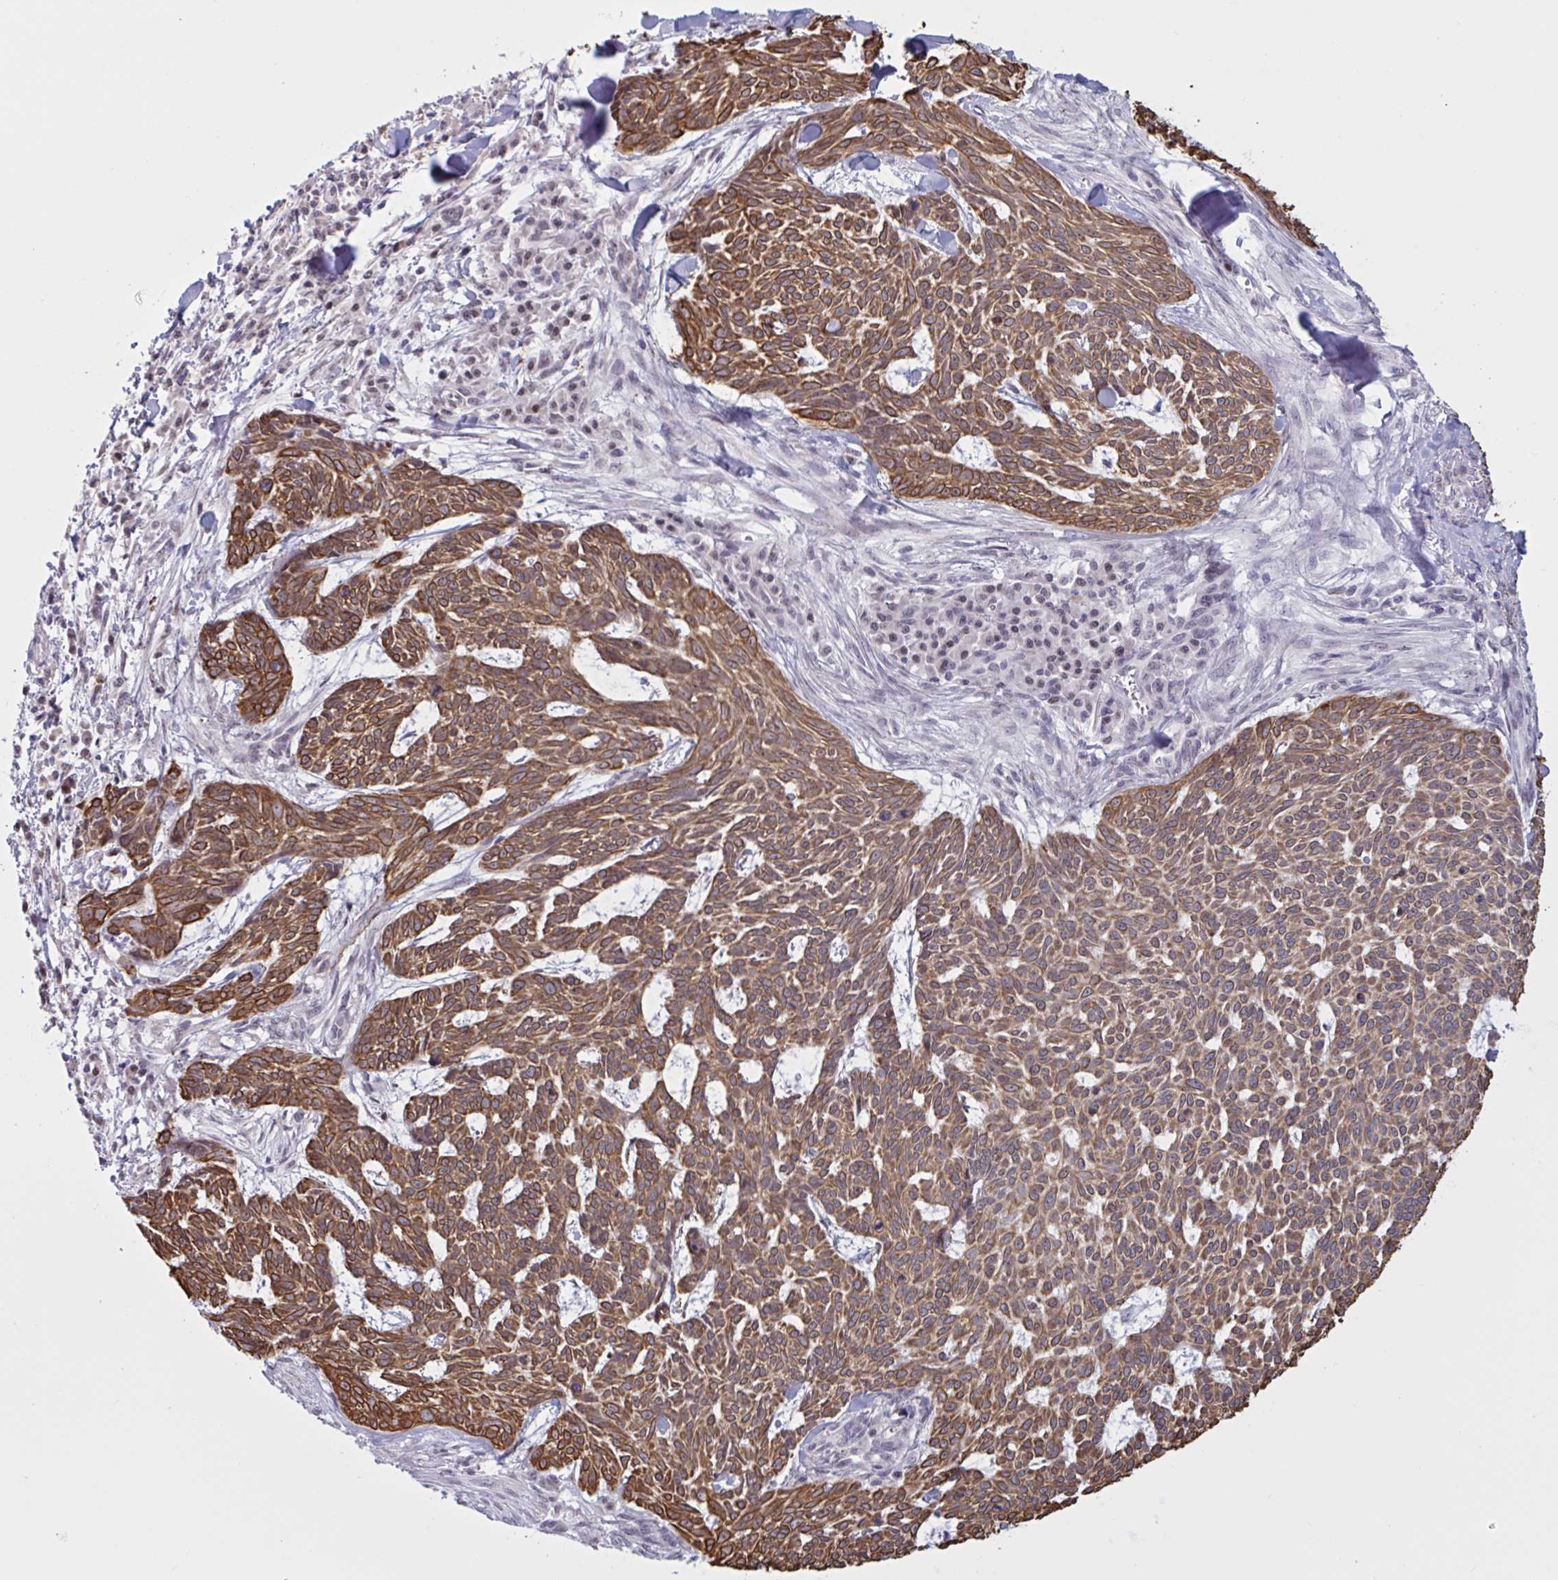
{"staining": {"intensity": "moderate", "quantity": ">75%", "location": "cytoplasmic/membranous"}, "tissue": "skin cancer", "cell_type": "Tumor cells", "image_type": "cancer", "snomed": [{"axis": "morphology", "description": "Basal cell carcinoma"}, {"axis": "topography", "description": "Skin"}], "caption": "Skin basal cell carcinoma was stained to show a protein in brown. There is medium levels of moderate cytoplasmic/membranous positivity in about >75% of tumor cells. (DAB (3,3'-diaminobenzidine) = brown stain, brightfield microscopy at high magnification).", "gene": "PRMT6", "patient": {"sex": "female", "age": 93}}